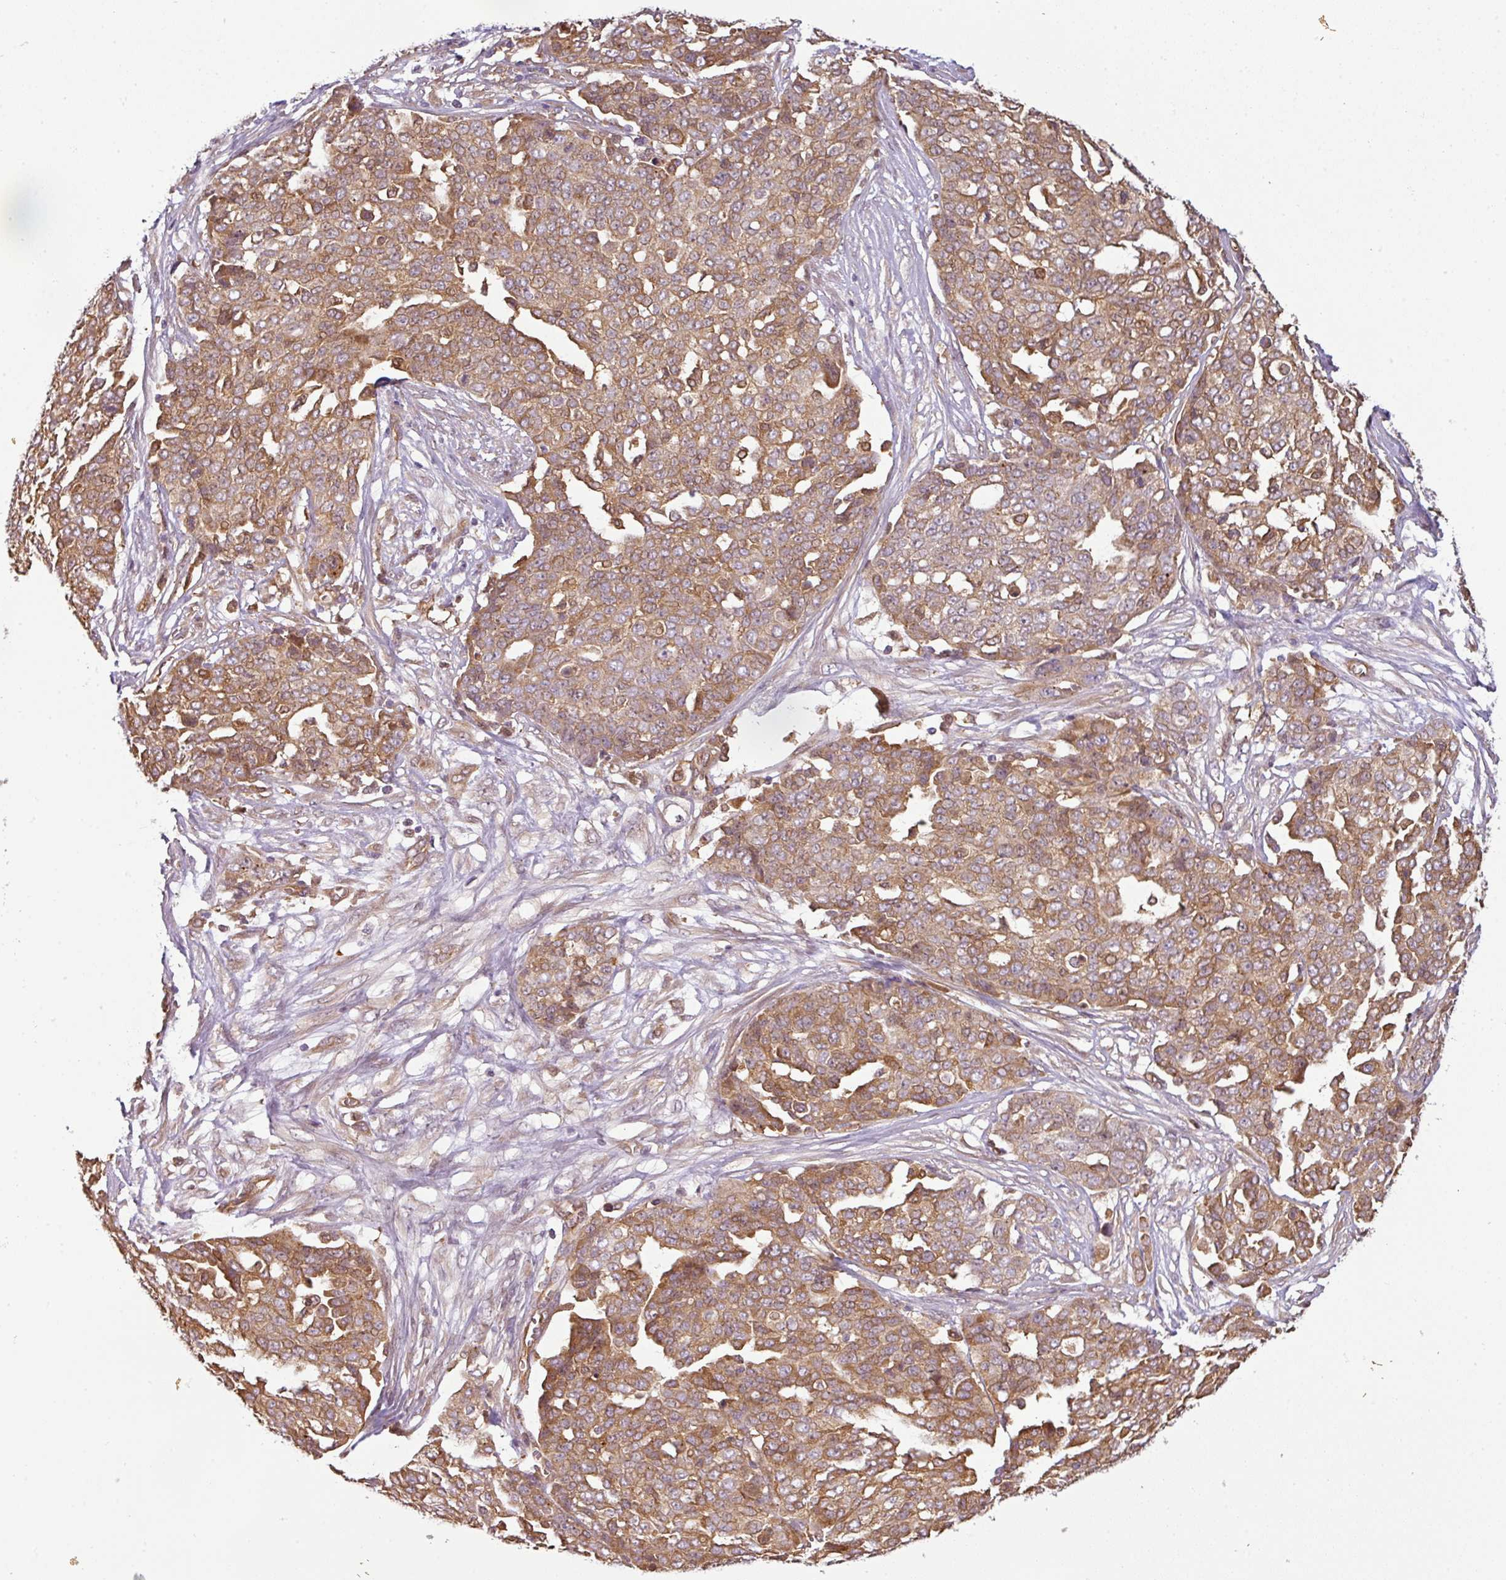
{"staining": {"intensity": "moderate", "quantity": ">75%", "location": "cytoplasmic/membranous"}, "tissue": "ovarian cancer", "cell_type": "Tumor cells", "image_type": "cancer", "snomed": [{"axis": "morphology", "description": "Cystadenocarcinoma, serous, NOS"}, {"axis": "topography", "description": "Soft tissue"}, {"axis": "topography", "description": "Ovary"}], "caption": "Immunohistochemical staining of ovarian cancer (serous cystadenocarcinoma) exhibits medium levels of moderate cytoplasmic/membranous positivity in approximately >75% of tumor cells. Nuclei are stained in blue.", "gene": "ANKRD18A", "patient": {"sex": "female", "age": 57}}